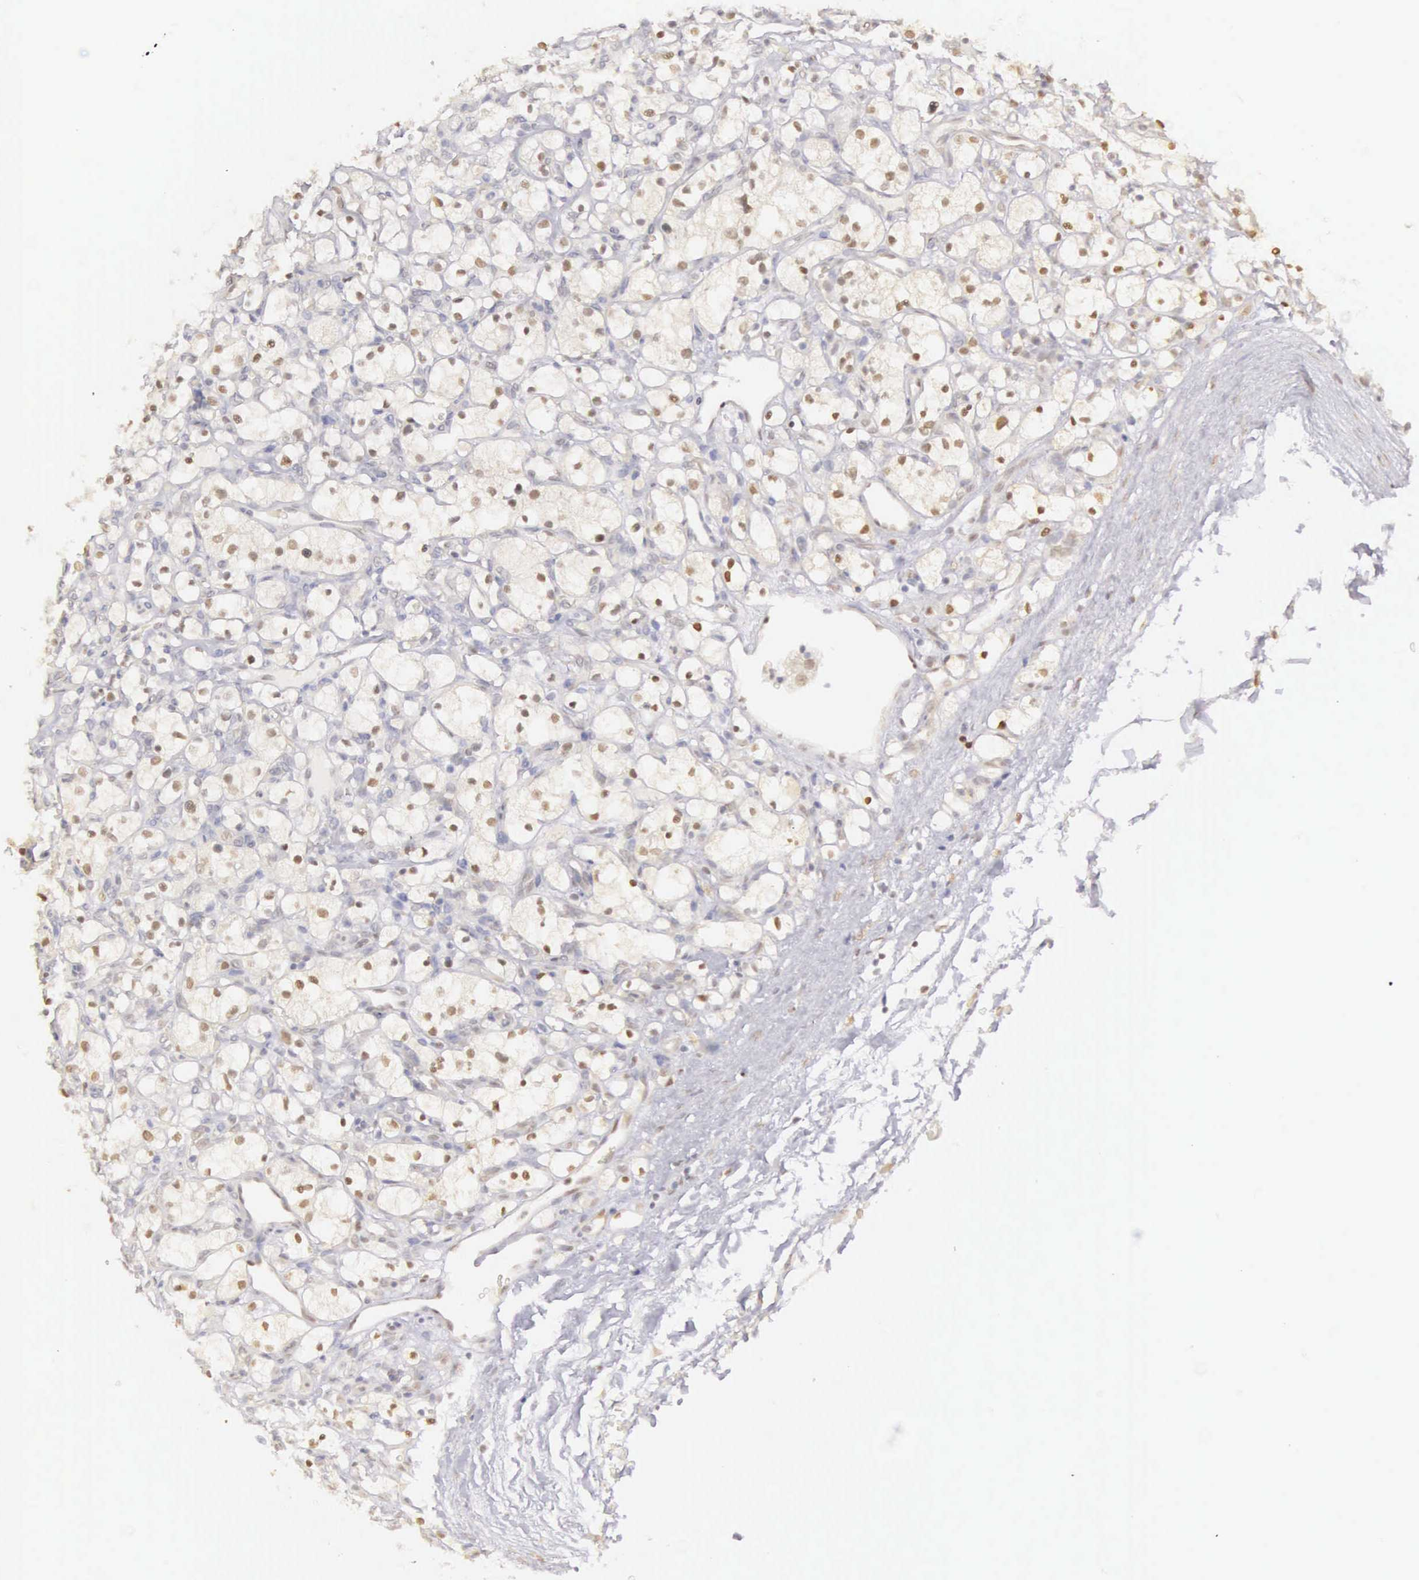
{"staining": {"intensity": "weak", "quantity": "<25%", "location": "nuclear"}, "tissue": "renal cancer", "cell_type": "Tumor cells", "image_type": "cancer", "snomed": [{"axis": "morphology", "description": "Adenocarcinoma, NOS"}, {"axis": "topography", "description": "Kidney"}], "caption": "Immunohistochemical staining of renal cancer (adenocarcinoma) reveals no significant expression in tumor cells. Nuclei are stained in blue.", "gene": "UBA1", "patient": {"sex": "female", "age": 83}}